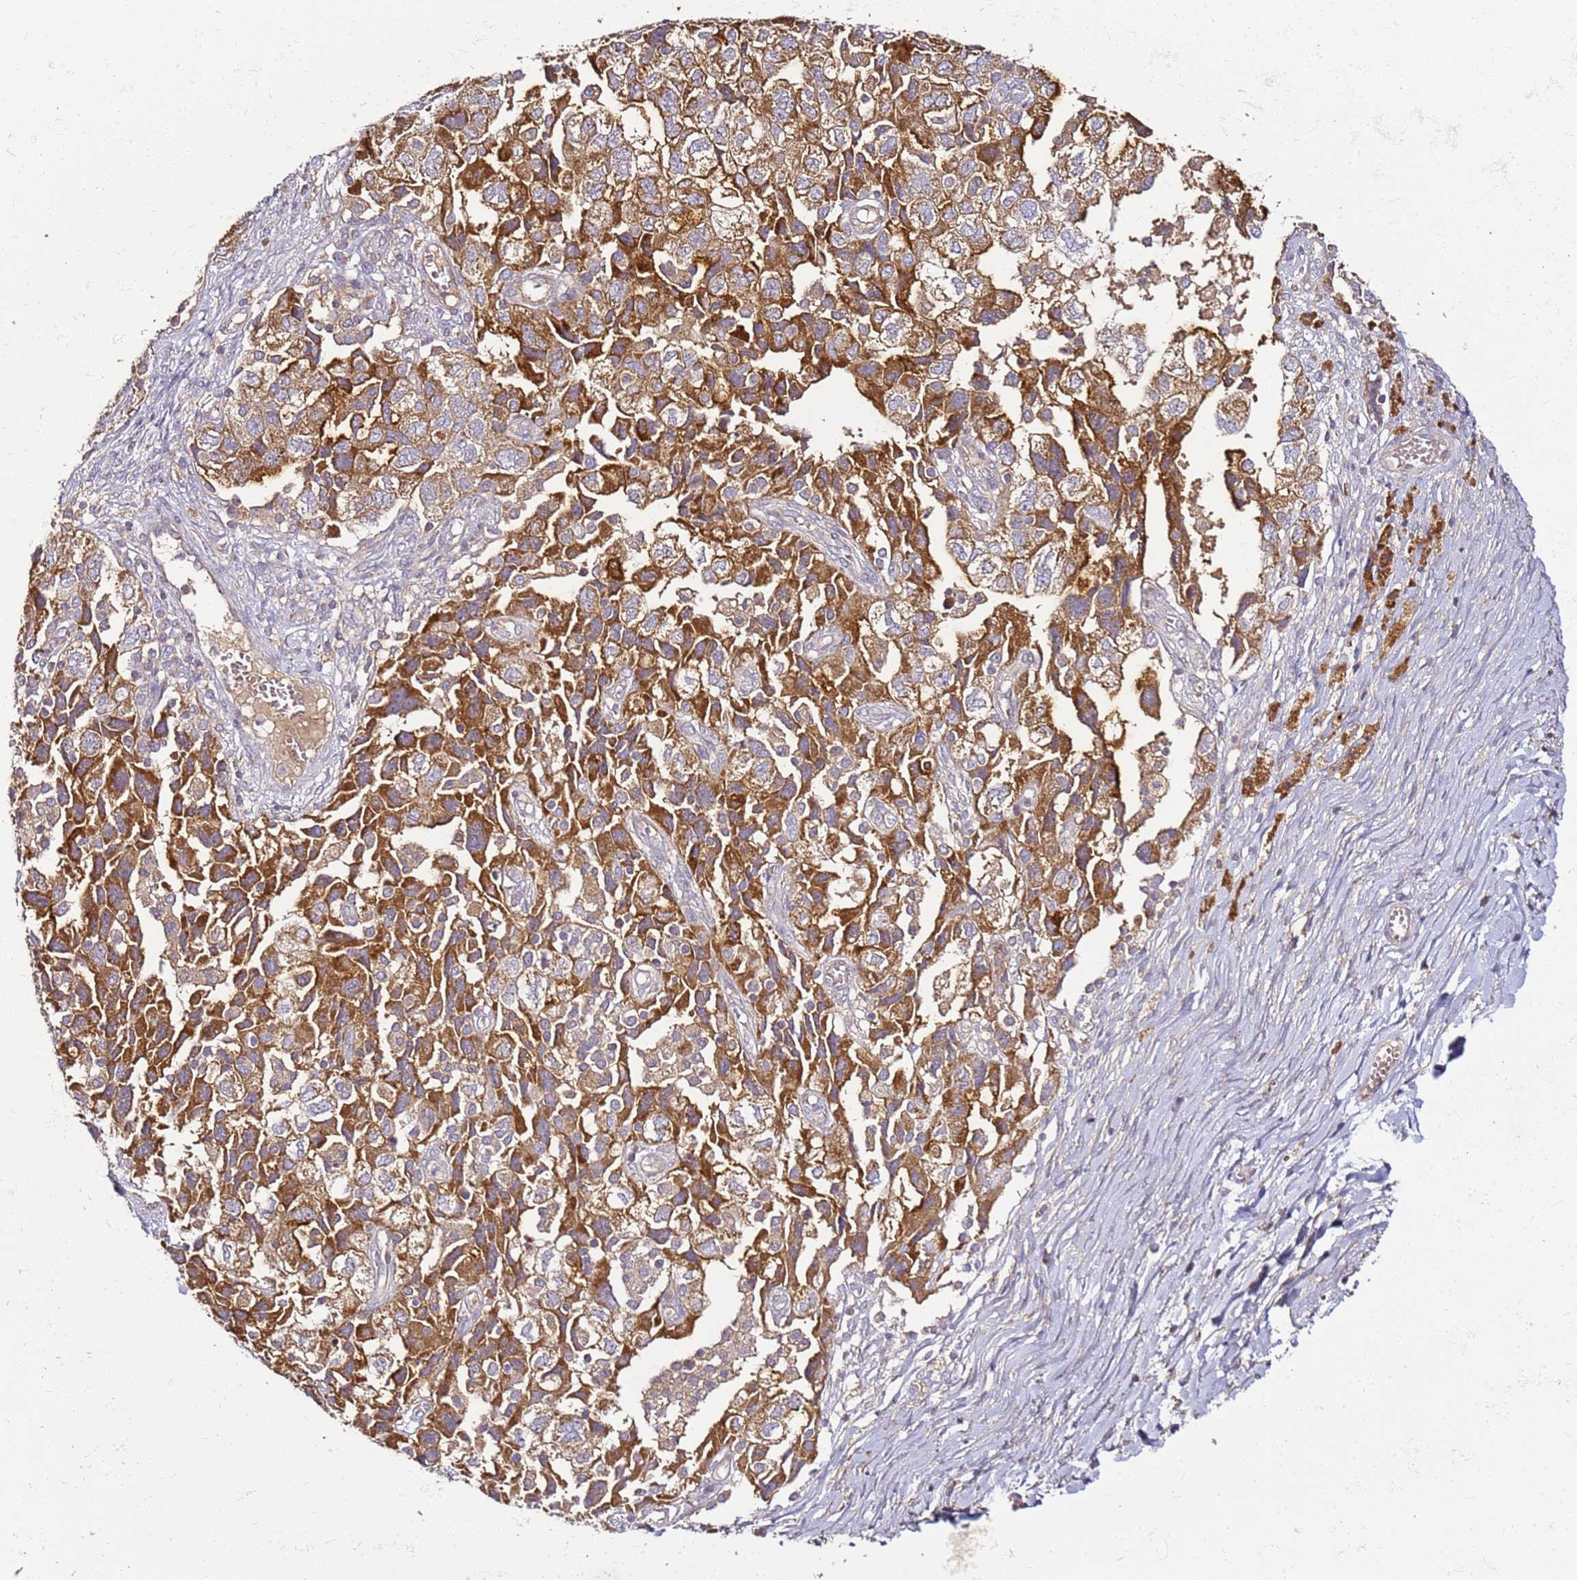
{"staining": {"intensity": "strong", "quantity": ">75%", "location": "cytoplasmic/membranous"}, "tissue": "ovarian cancer", "cell_type": "Tumor cells", "image_type": "cancer", "snomed": [{"axis": "morphology", "description": "Carcinoma, NOS"}, {"axis": "morphology", "description": "Cystadenocarcinoma, serous, NOS"}, {"axis": "topography", "description": "Ovary"}], "caption": "Strong cytoplasmic/membranous expression for a protein is present in about >75% of tumor cells of ovarian cancer (serous cystadenocarcinoma) using immunohistochemistry.", "gene": "KRTAP21-3", "patient": {"sex": "female", "age": 69}}